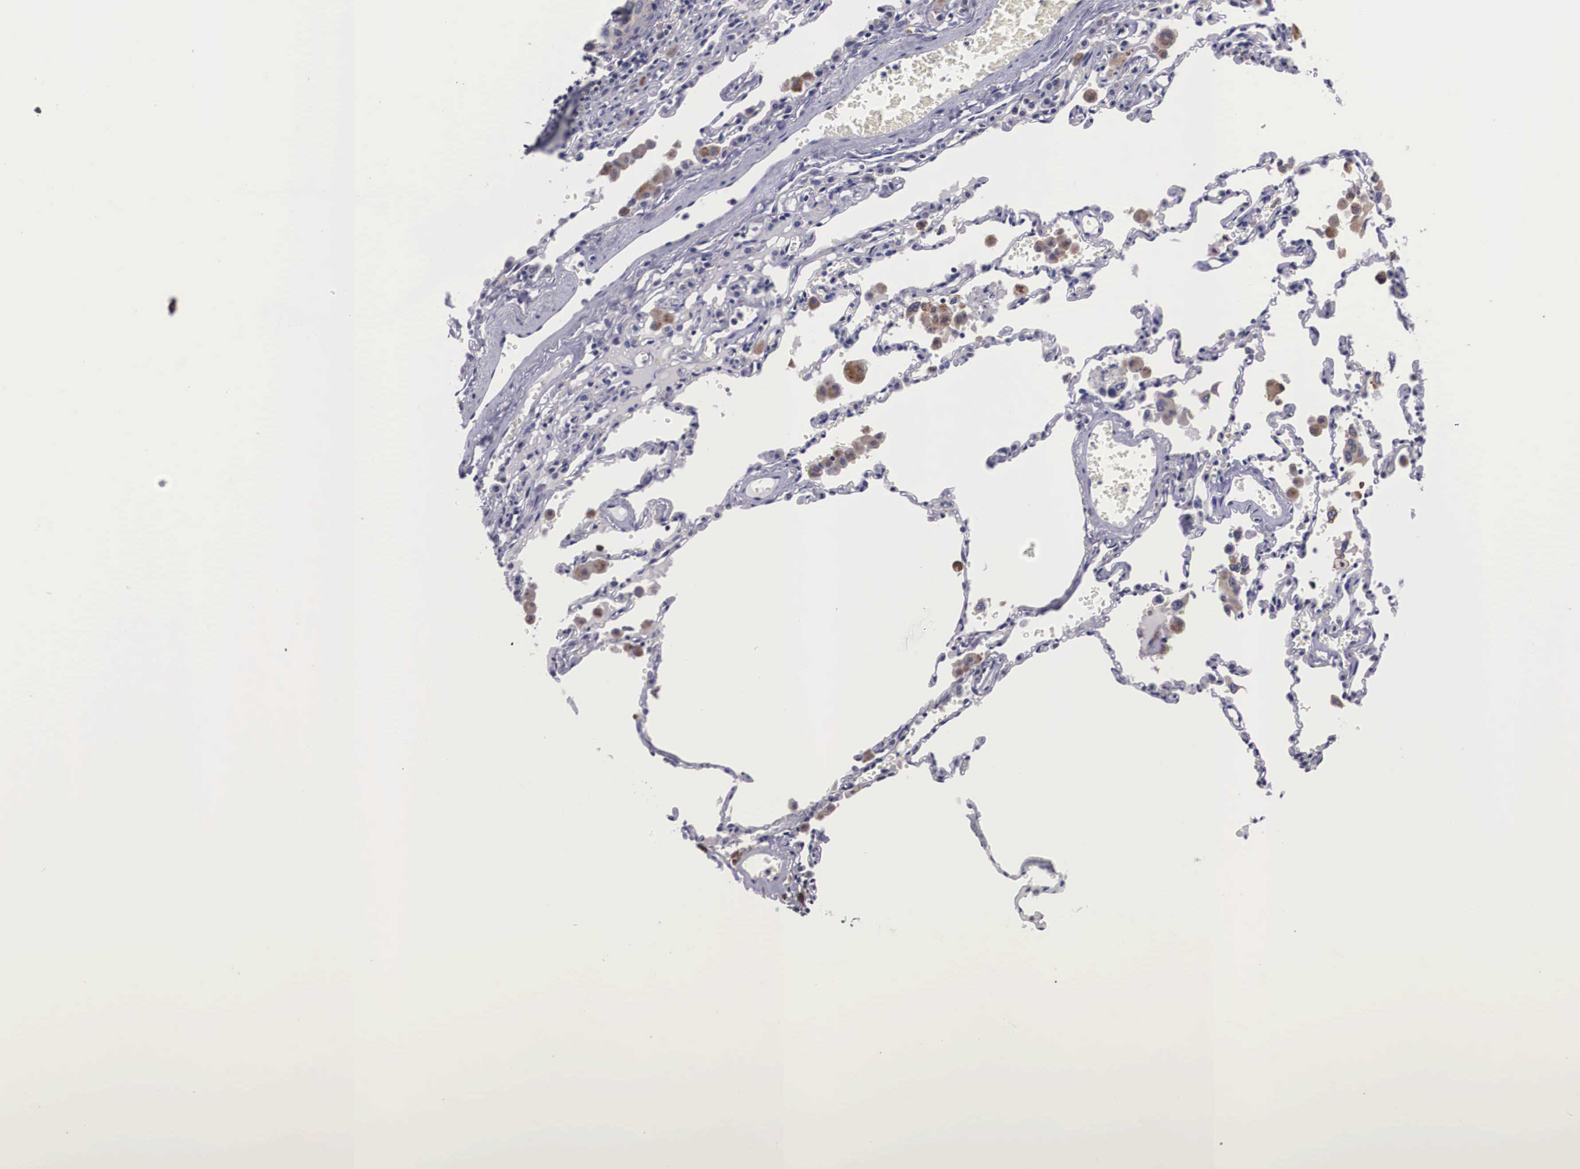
{"staining": {"intensity": "weak", "quantity": "<25%", "location": "cytoplasmic/membranous"}, "tissue": "lung cancer", "cell_type": "Tumor cells", "image_type": "cancer", "snomed": [{"axis": "morphology", "description": "Adenocarcinoma, NOS"}, {"axis": "topography", "description": "Lung"}], "caption": "An image of lung cancer stained for a protein displays no brown staining in tumor cells.", "gene": "CRELD2", "patient": {"sex": "male", "age": 64}}